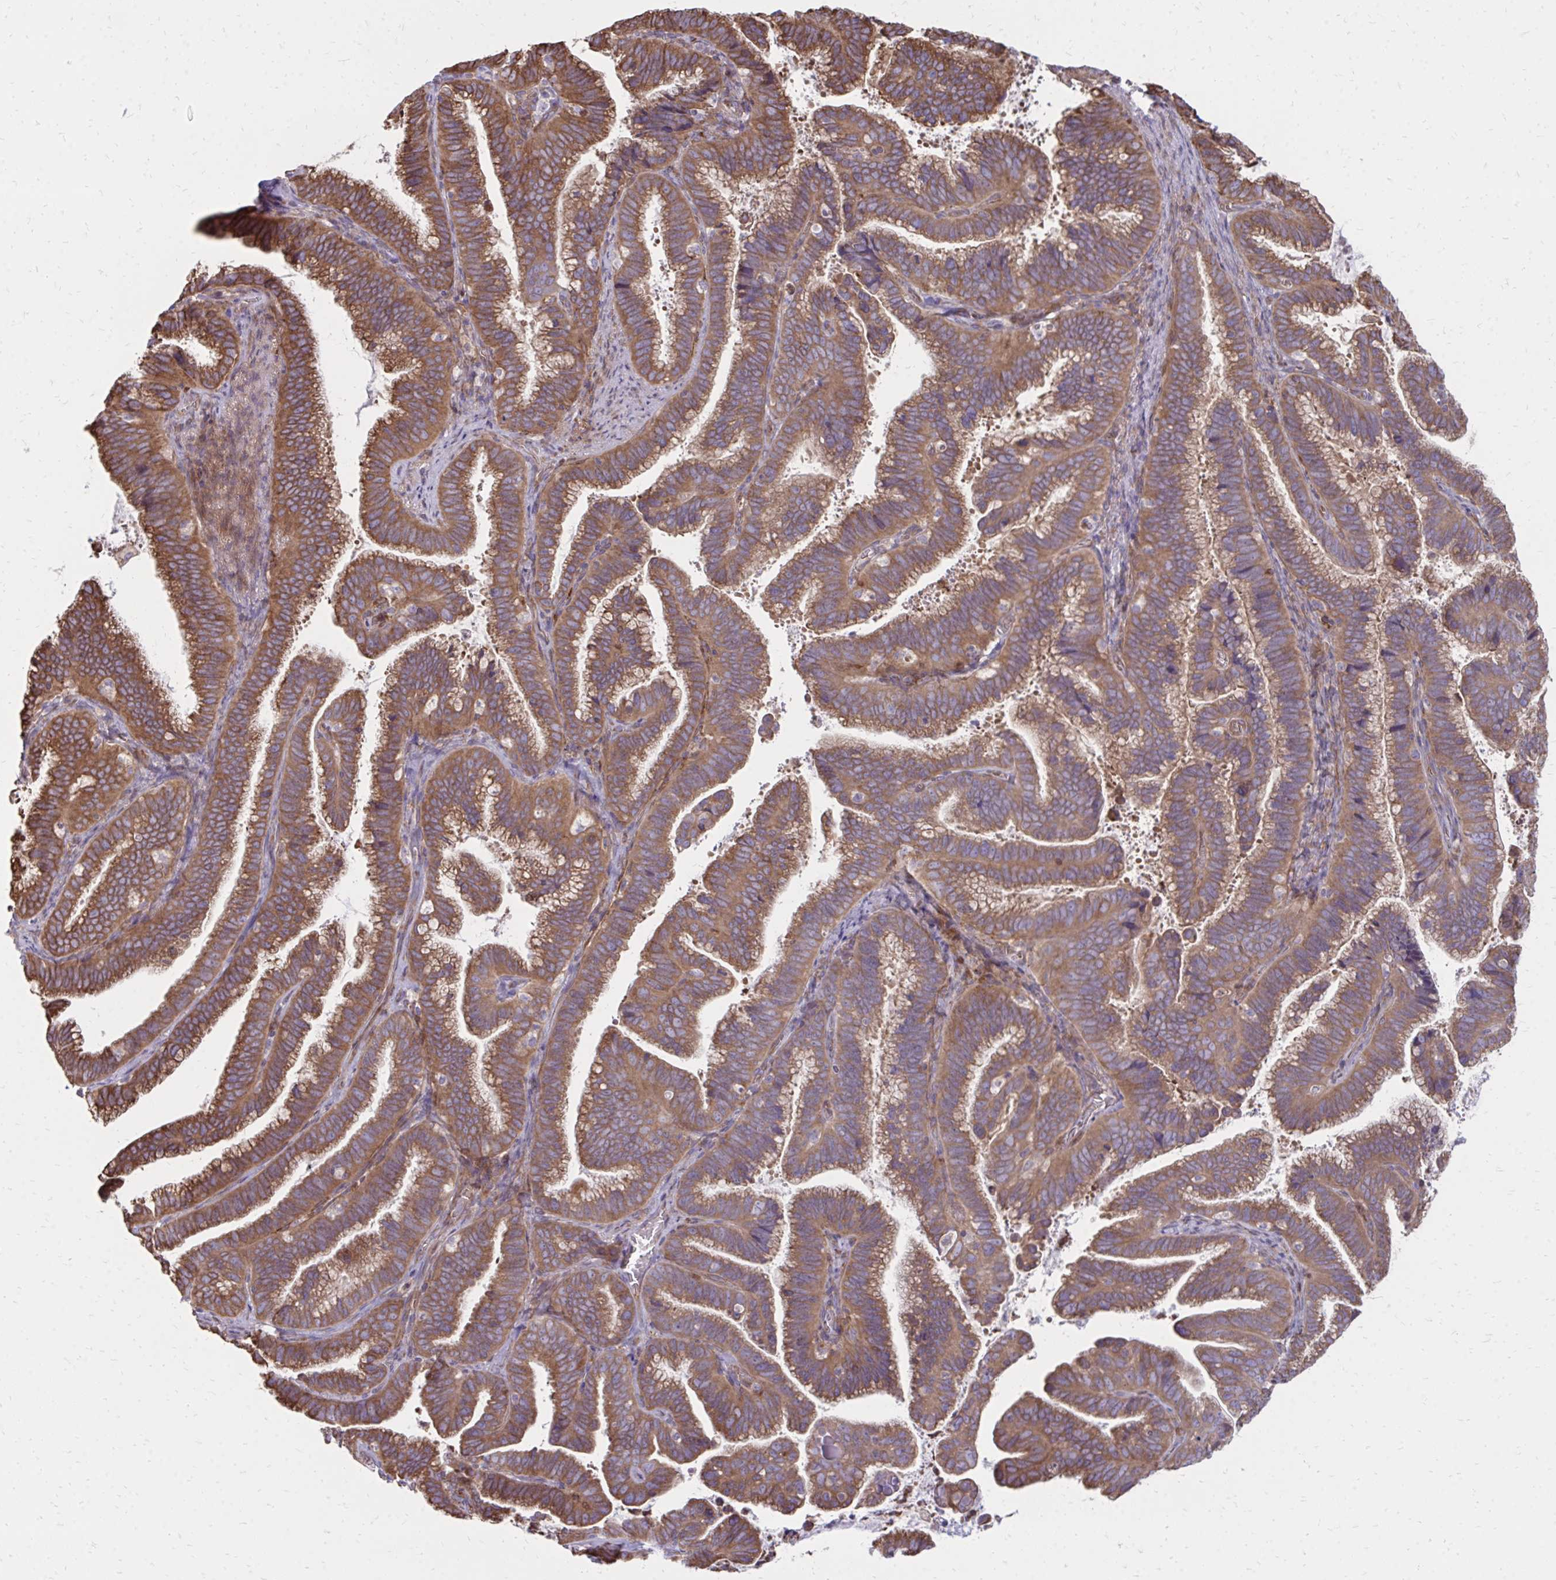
{"staining": {"intensity": "moderate", "quantity": ">75%", "location": "cytoplasmic/membranous"}, "tissue": "cervical cancer", "cell_type": "Tumor cells", "image_type": "cancer", "snomed": [{"axis": "morphology", "description": "Adenocarcinoma, NOS"}, {"axis": "topography", "description": "Cervix"}], "caption": "Cervical adenocarcinoma stained with IHC displays moderate cytoplasmic/membranous expression in about >75% of tumor cells.", "gene": "ASAP1", "patient": {"sex": "female", "age": 61}}